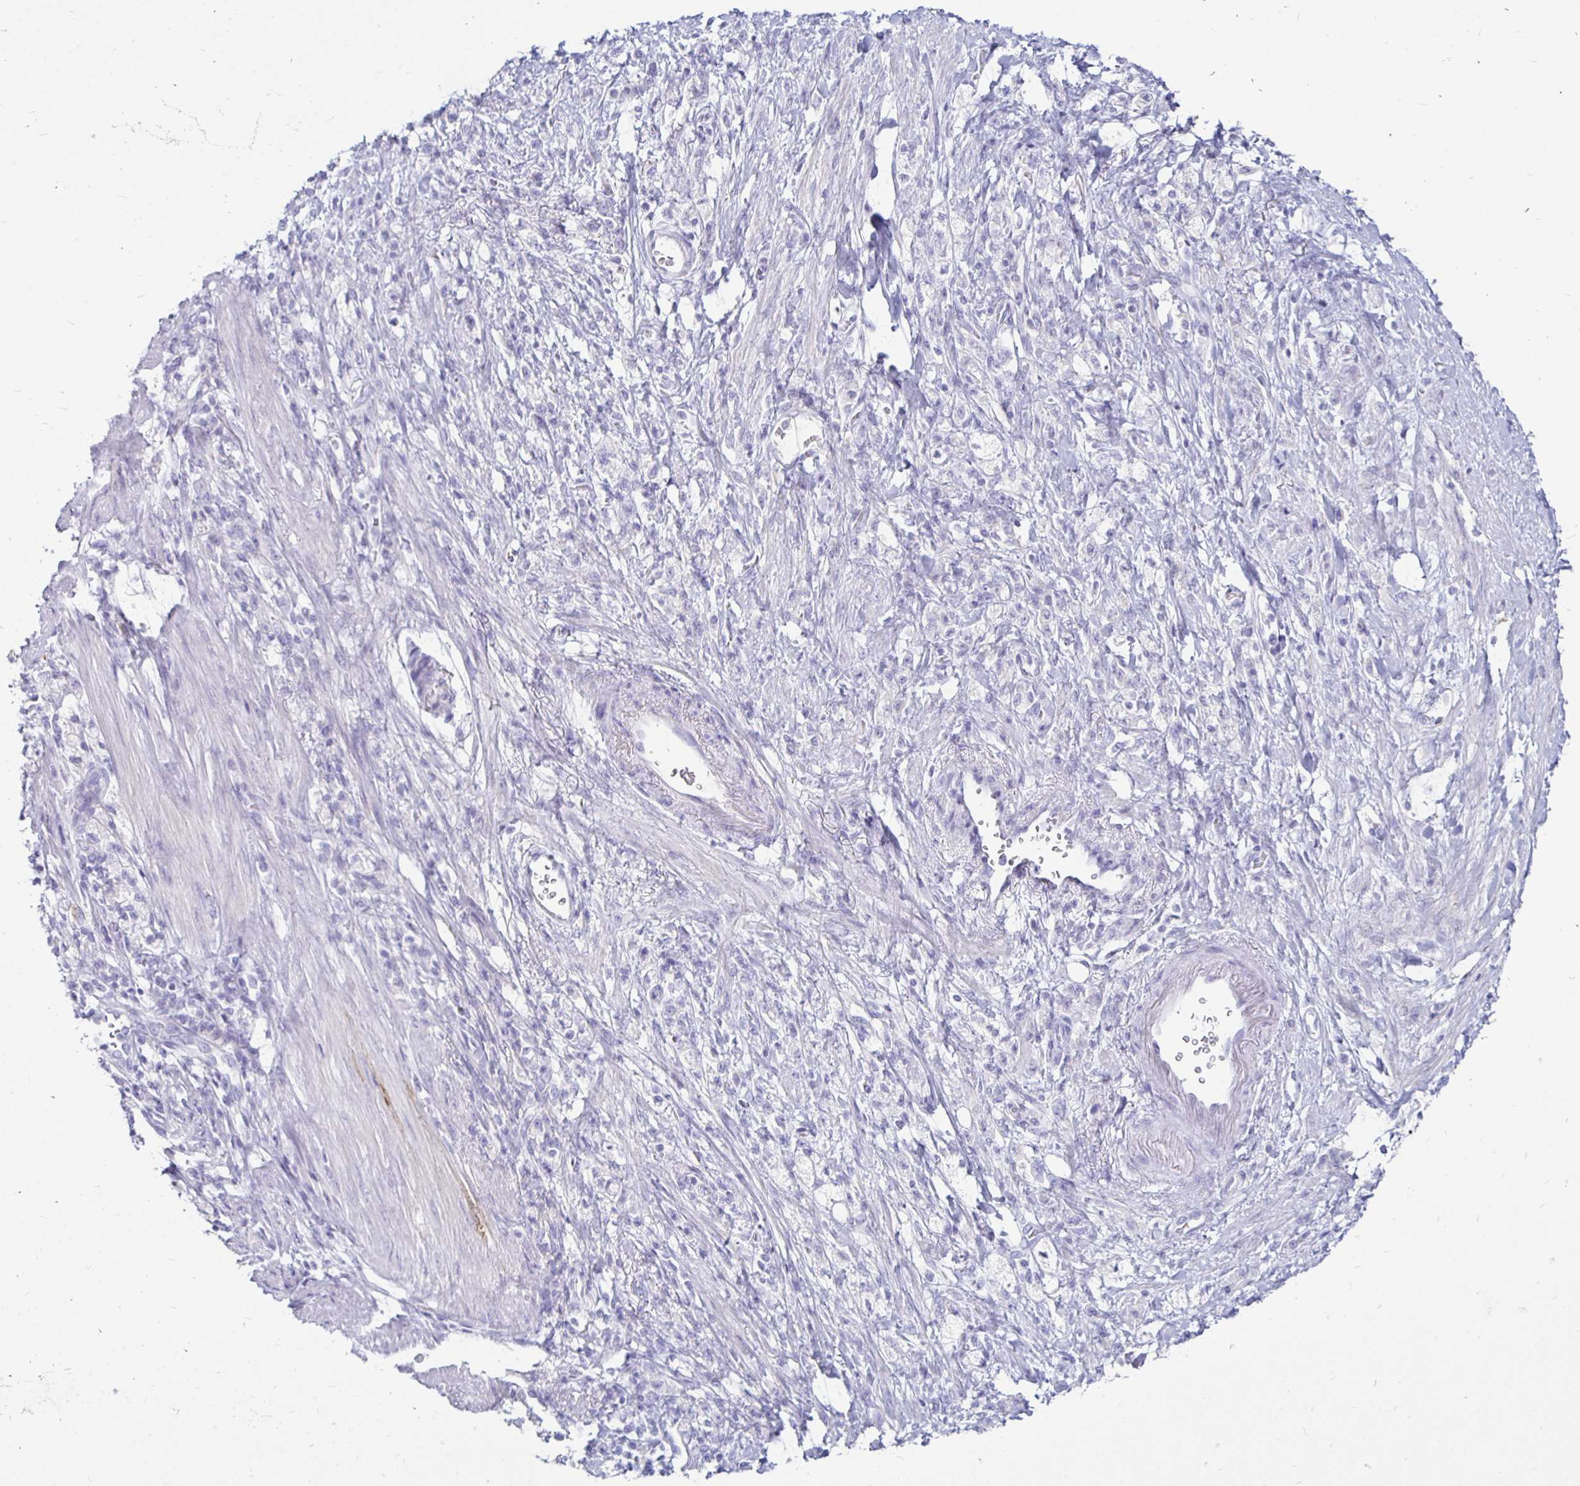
{"staining": {"intensity": "negative", "quantity": "none", "location": "none"}, "tissue": "stomach cancer", "cell_type": "Tumor cells", "image_type": "cancer", "snomed": [{"axis": "morphology", "description": "Adenocarcinoma, NOS"}, {"axis": "topography", "description": "Stomach"}], "caption": "The histopathology image exhibits no significant positivity in tumor cells of stomach cancer.", "gene": "TIMP1", "patient": {"sex": "male", "age": 77}}